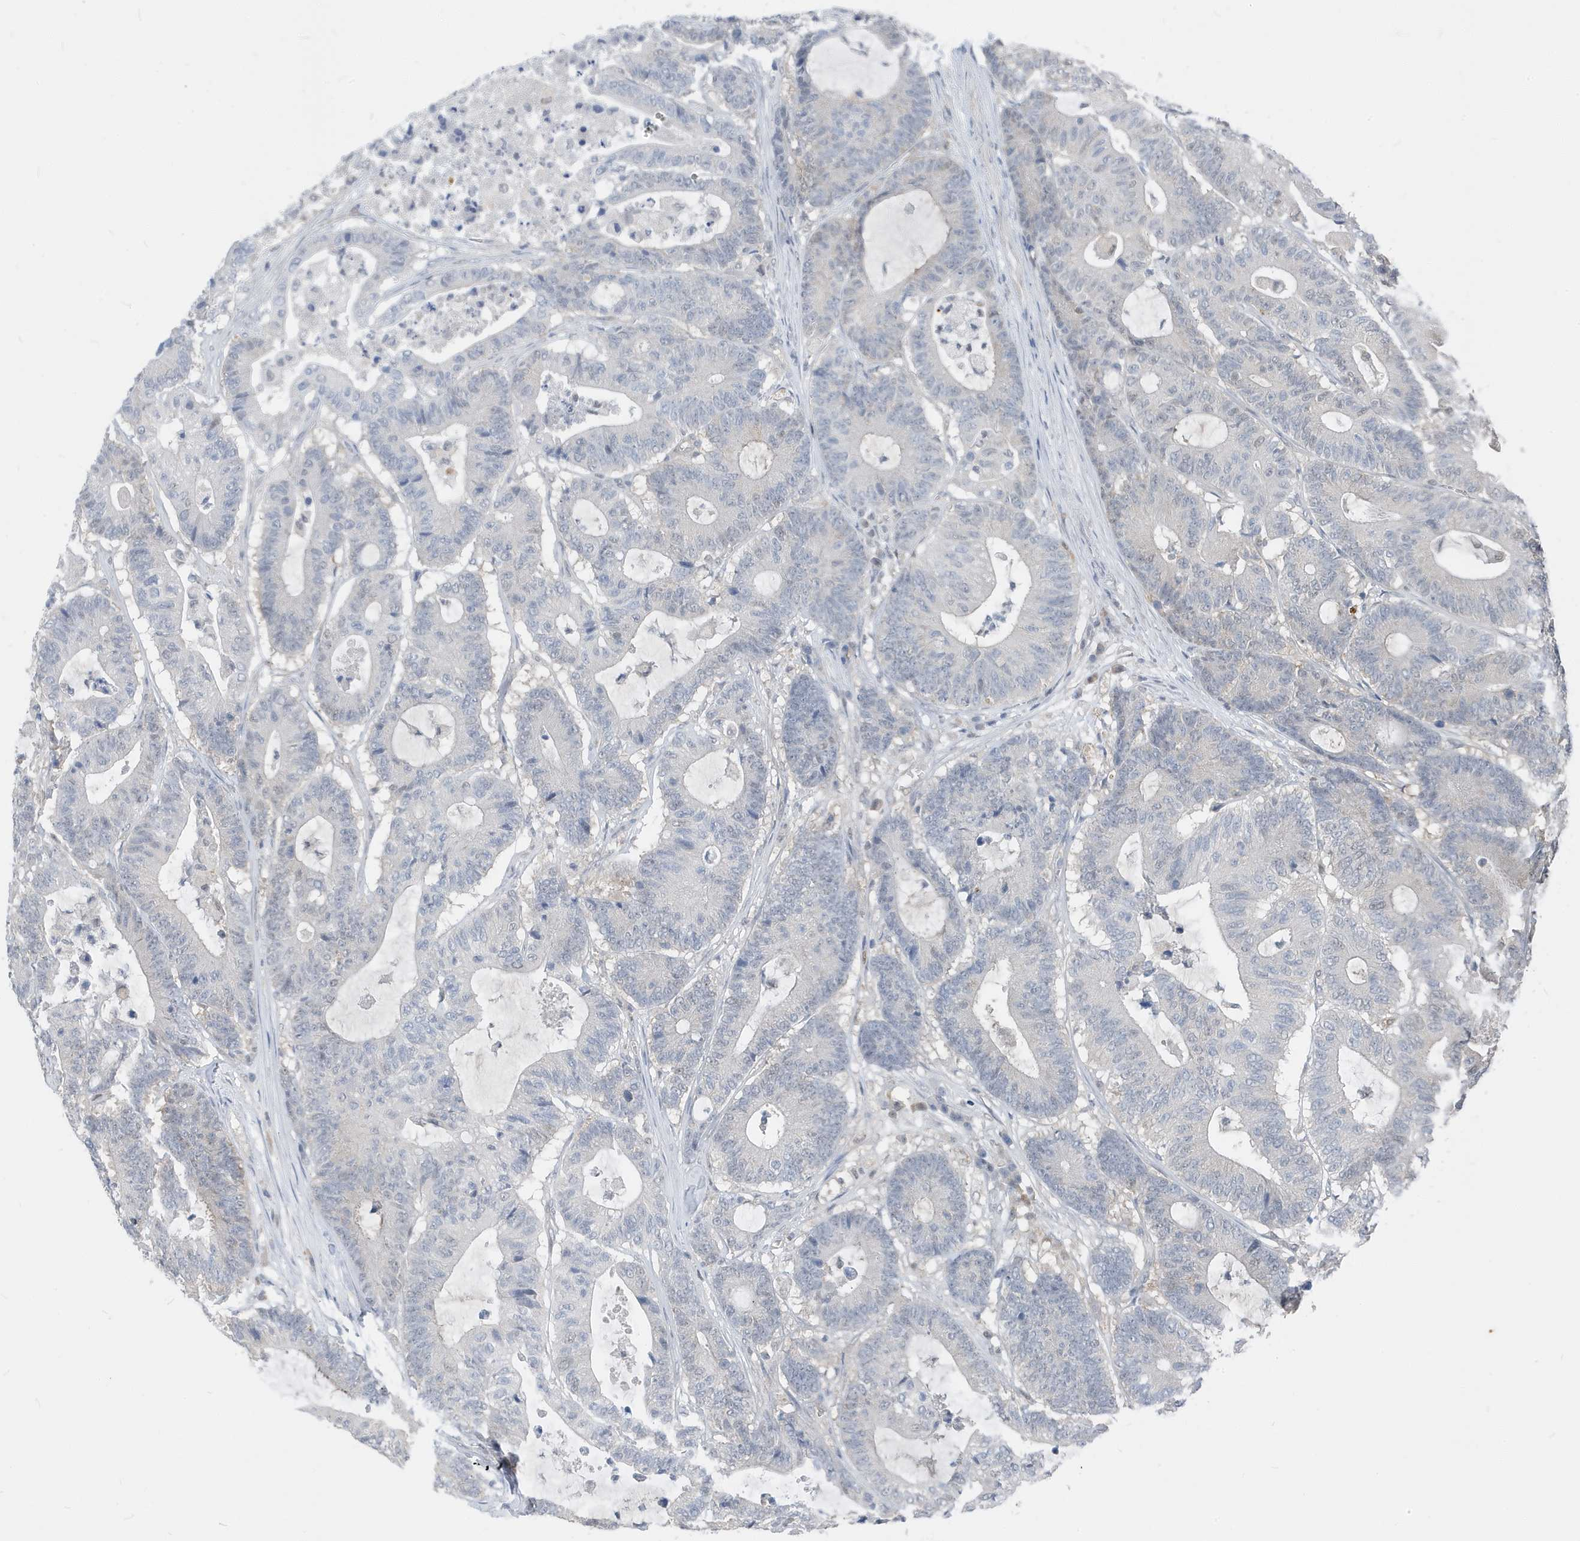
{"staining": {"intensity": "negative", "quantity": "none", "location": "none"}, "tissue": "colorectal cancer", "cell_type": "Tumor cells", "image_type": "cancer", "snomed": [{"axis": "morphology", "description": "Adenocarcinoma, NOS"}, {"axis": "topography", "description": "Colon"}], "caption": "The photomicrograph displays no staining of tumor cells in colorectal cancer.", "gene": "NCOA7", "patient": {"sex": "female", "age": 84}}